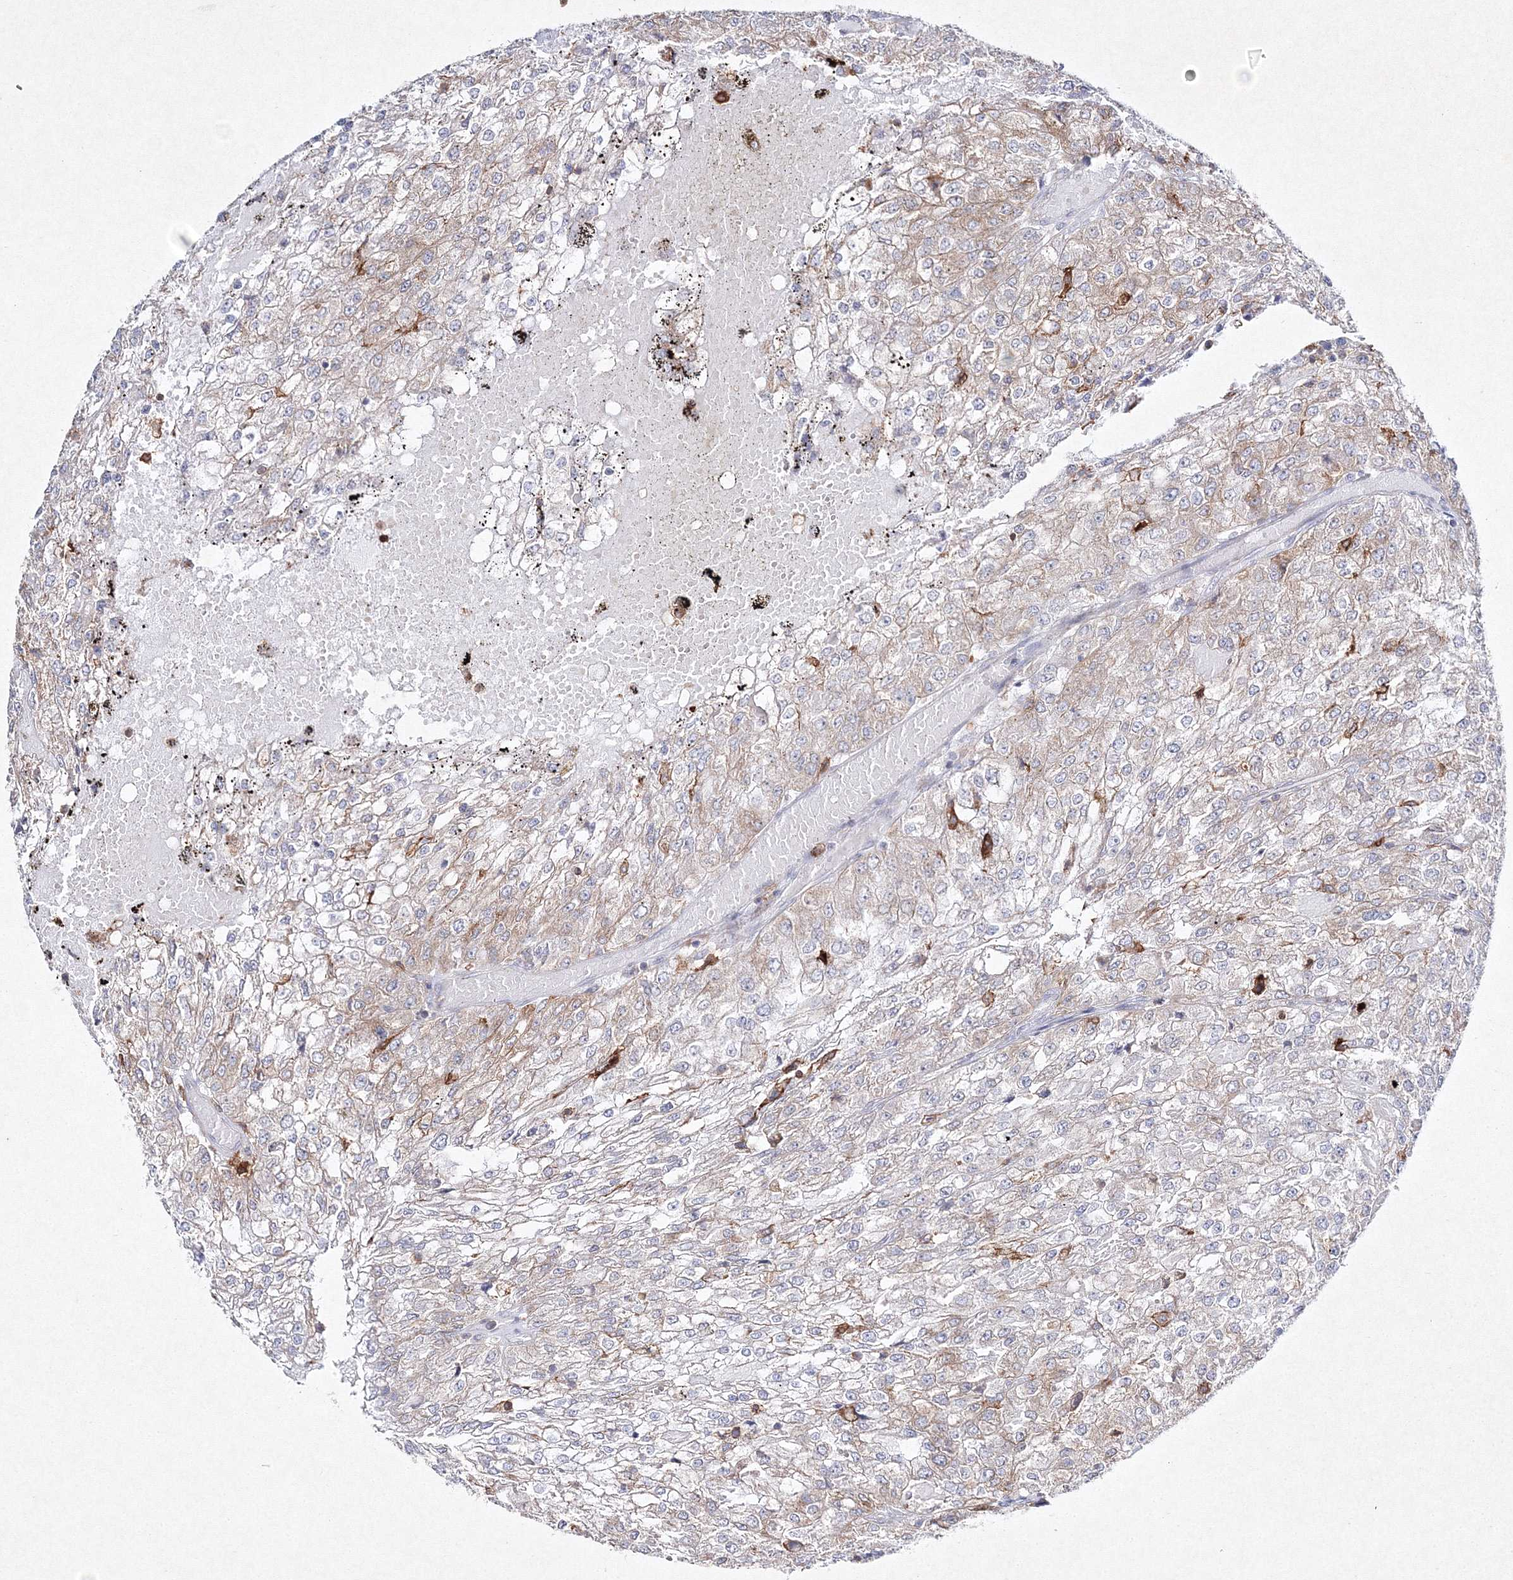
{"staining": {"intensity": "weak", "quantity": "25%-75%", "location": "cytoplasmic/membranous"}, "tissue": "renal cancer", "cell_type": "Tumor cells", "image_type": "cancer", "snomed": [{"axis": "morphology", "description": "Adenocarcinoma, NOS"}, {"axis": "topography", "description": "Kidney"}], "caption": "DAB immunohistochemical staining of renal cancer (adenocarcinoma) exhibits weak cytoplasmic/membranous protein positivity in about 25%-75% of tumor cells. (DAB IHC with brightfield microscopy, high magnification).", "gene": "HCST", "patient": {"sex": "female", "age": 54}}